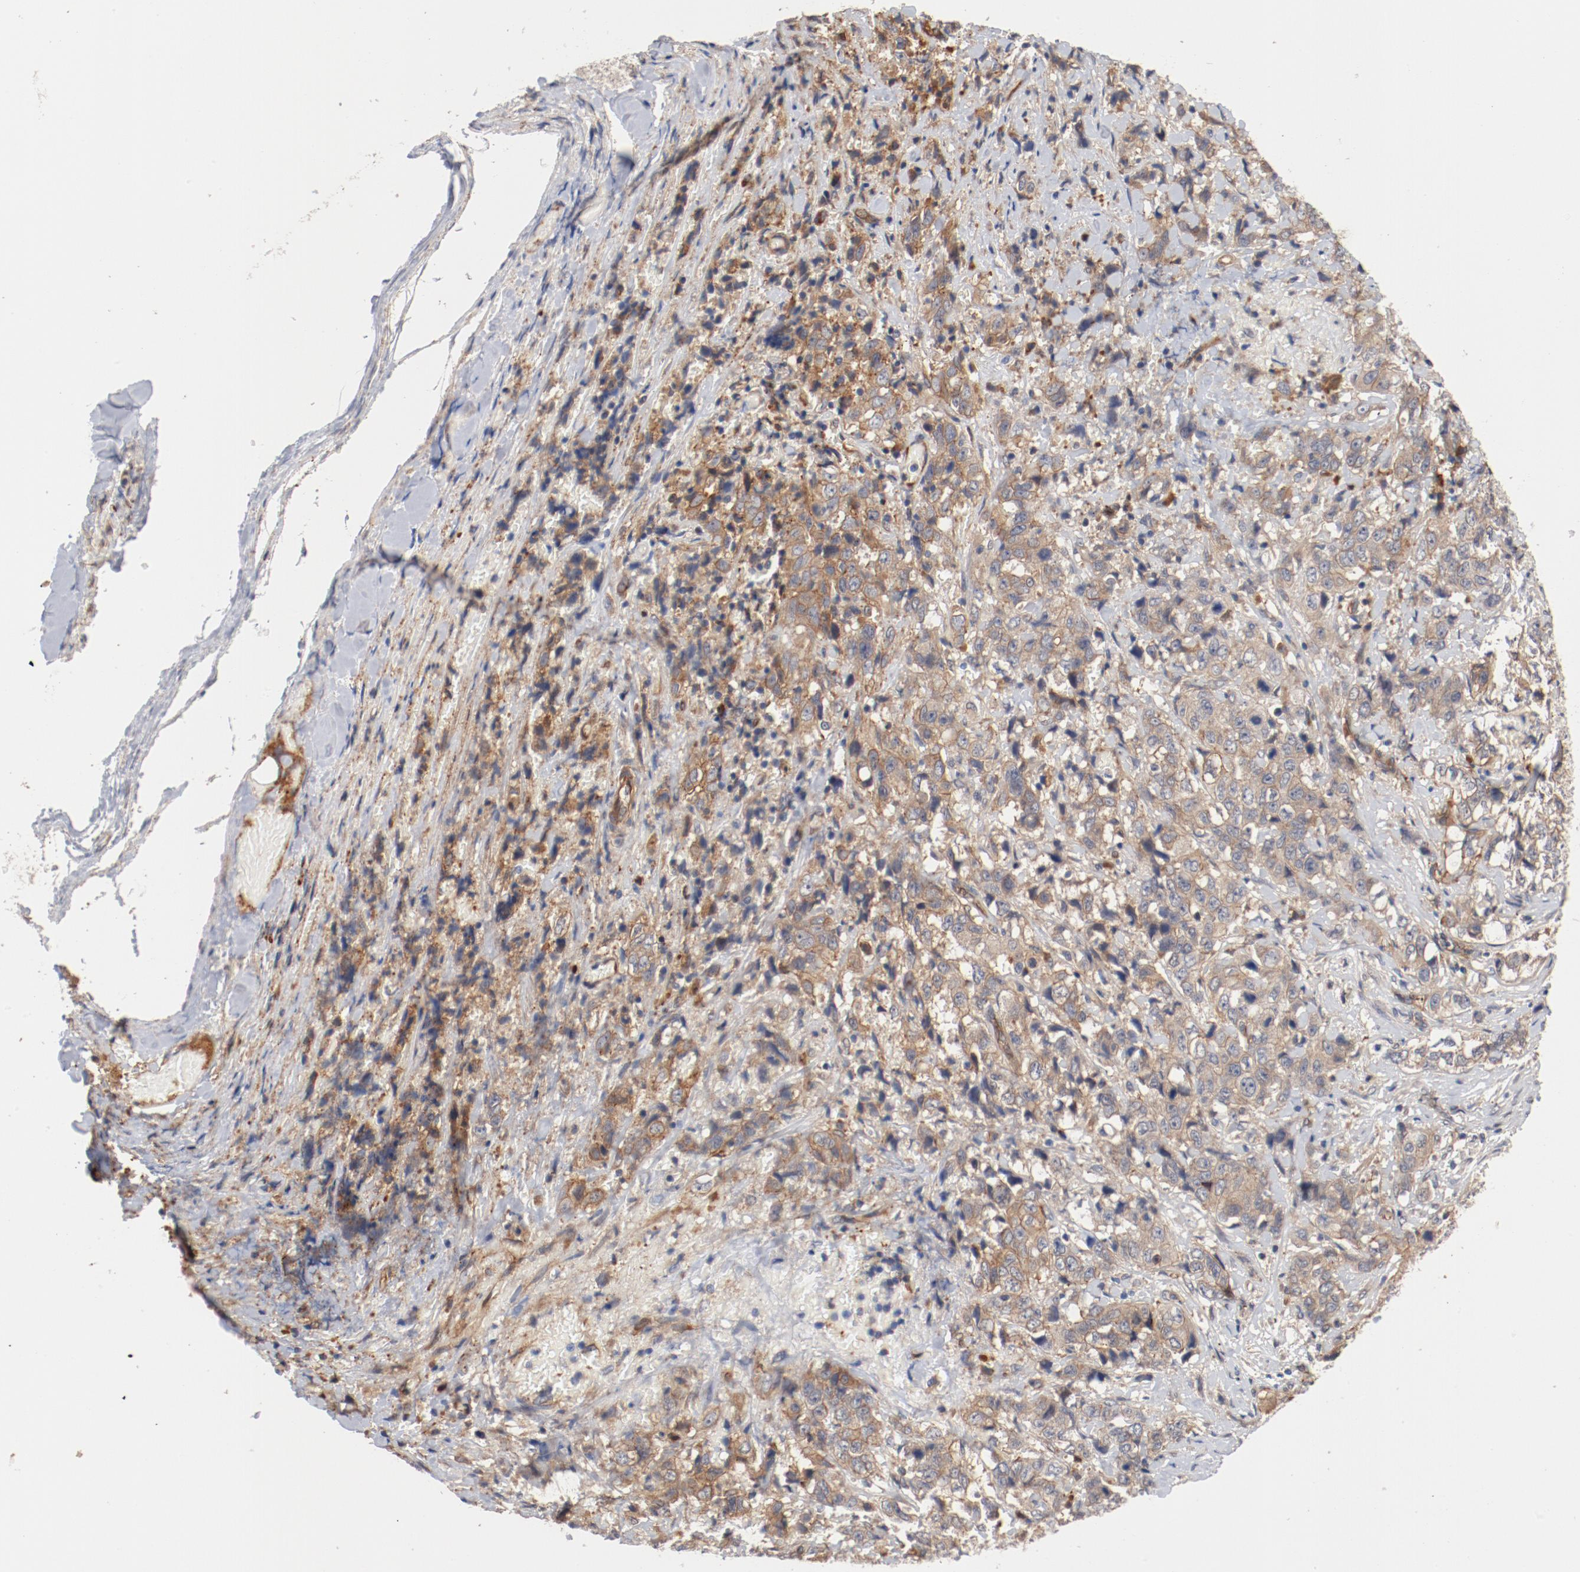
{"staining": {"intensity": "moderate", "quantity": ">75%", "location": "cytoplasmic/membranous"}, "tissue": "stomach cancer", "cell_type": "Tumor cells", "image_type": "cancer", "snomed": [{"axis": "morphology", "description": "Adenocarcinoma, NOS"}, {"axis": "topography", "description": "Stomach"}], "caption": "IHC photomicrograph of stomach cancer stained for a protein (brown), which demonstrates medium levels of moderate cytoplasmic/membranous expression in approximately >75% of tumor cells.", "gene": "PITPNM2", "patient": {"sex": "male", "age": 48}}